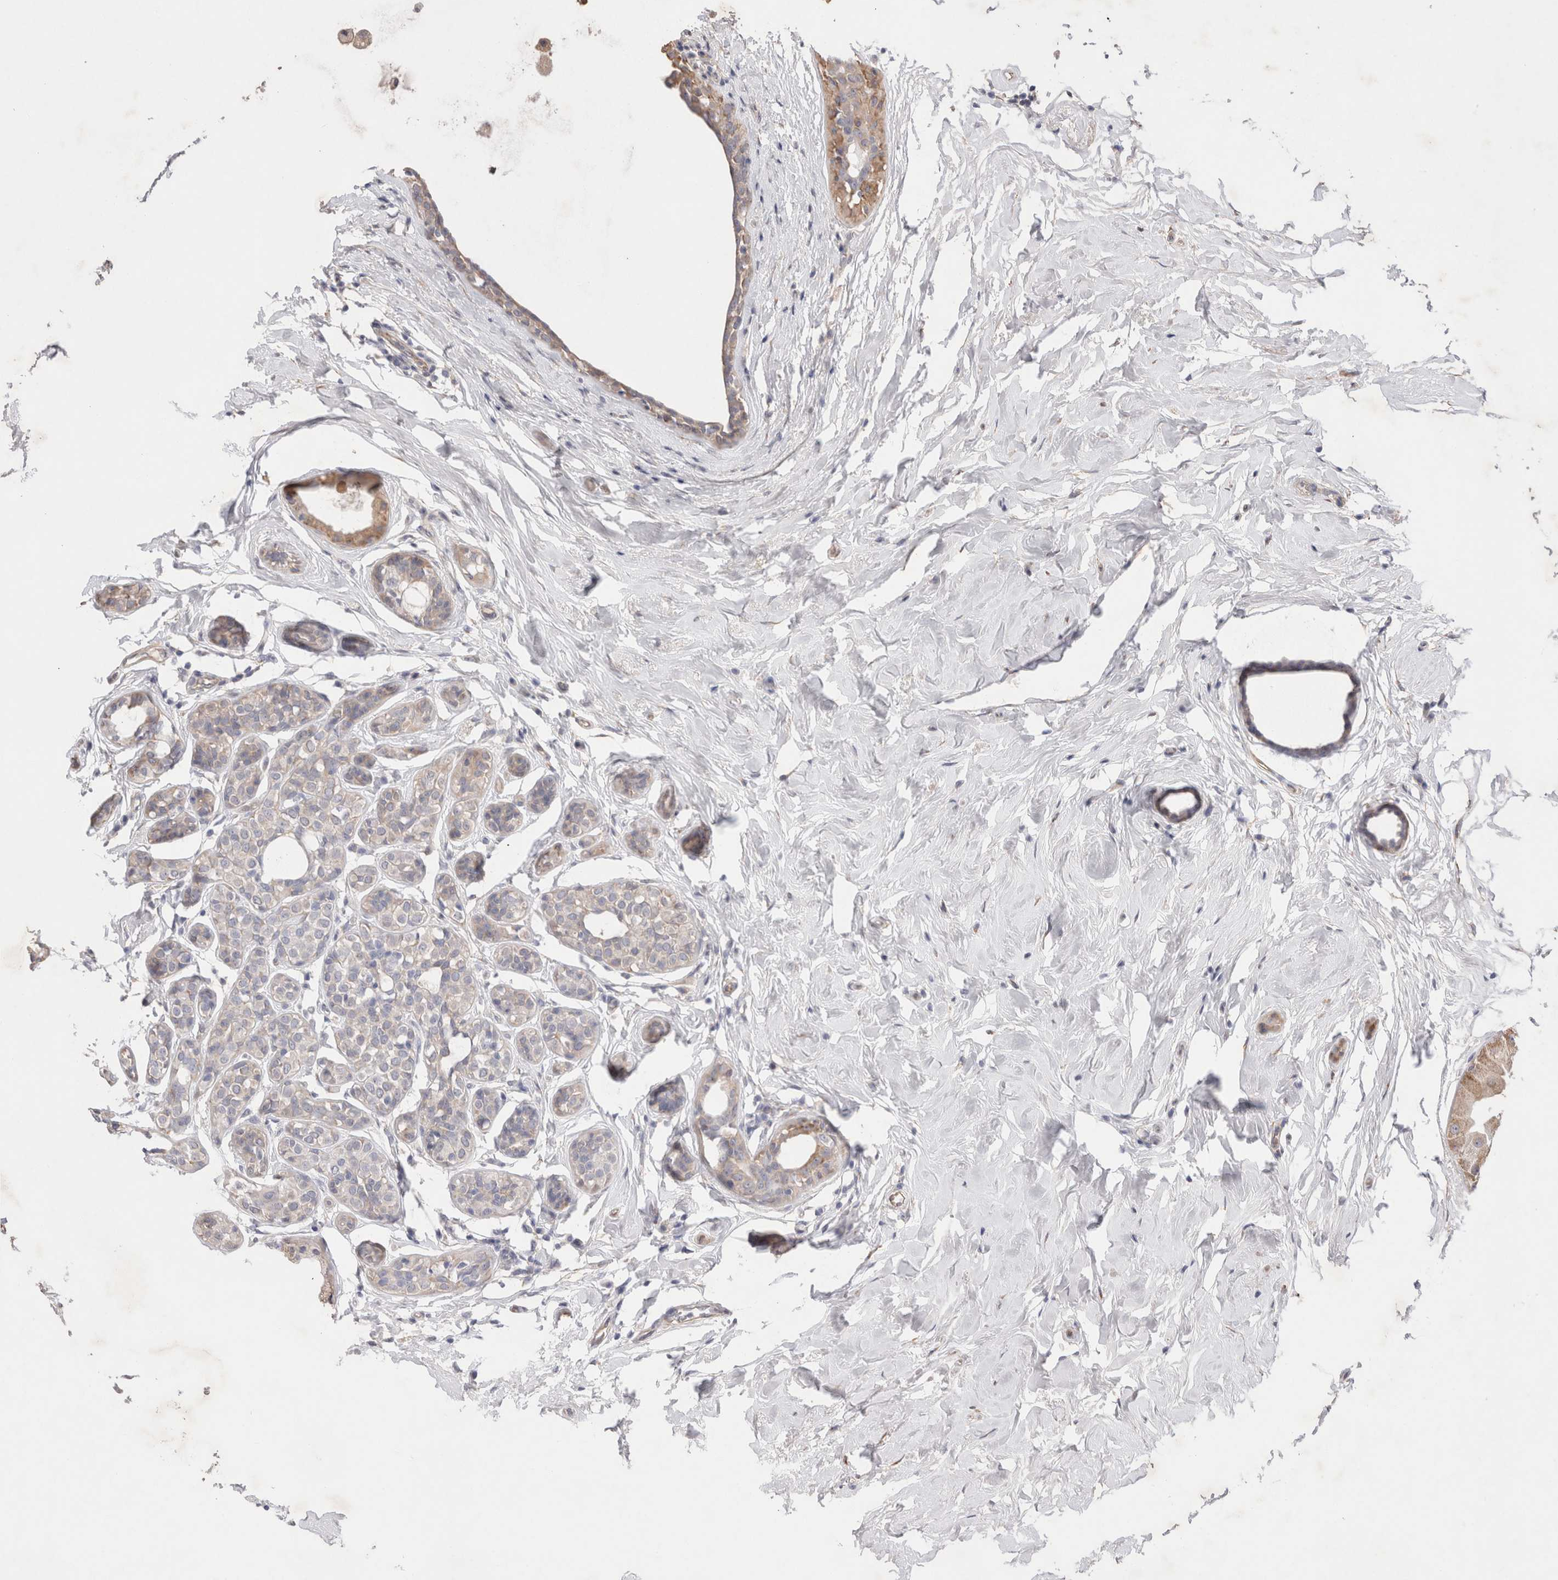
{"staining": {"intensity": "weak", "quantity": "<25%", "location": "cytoplasmic/membranous"}, "tissue": "breast cancer", "cell_type": "Tumor cells", "image_type": "cancer", "snomed": [{"axis": "morphology", "description": "Duct carcinoma"}, {"axis": "topography", "description": "Breast"}], "caption": "Breast cancer stained for a protein using IHC displays no staining tumor cells.", "gene": "GIMAP6", "patient": {"sex": "female", "age": 55}}